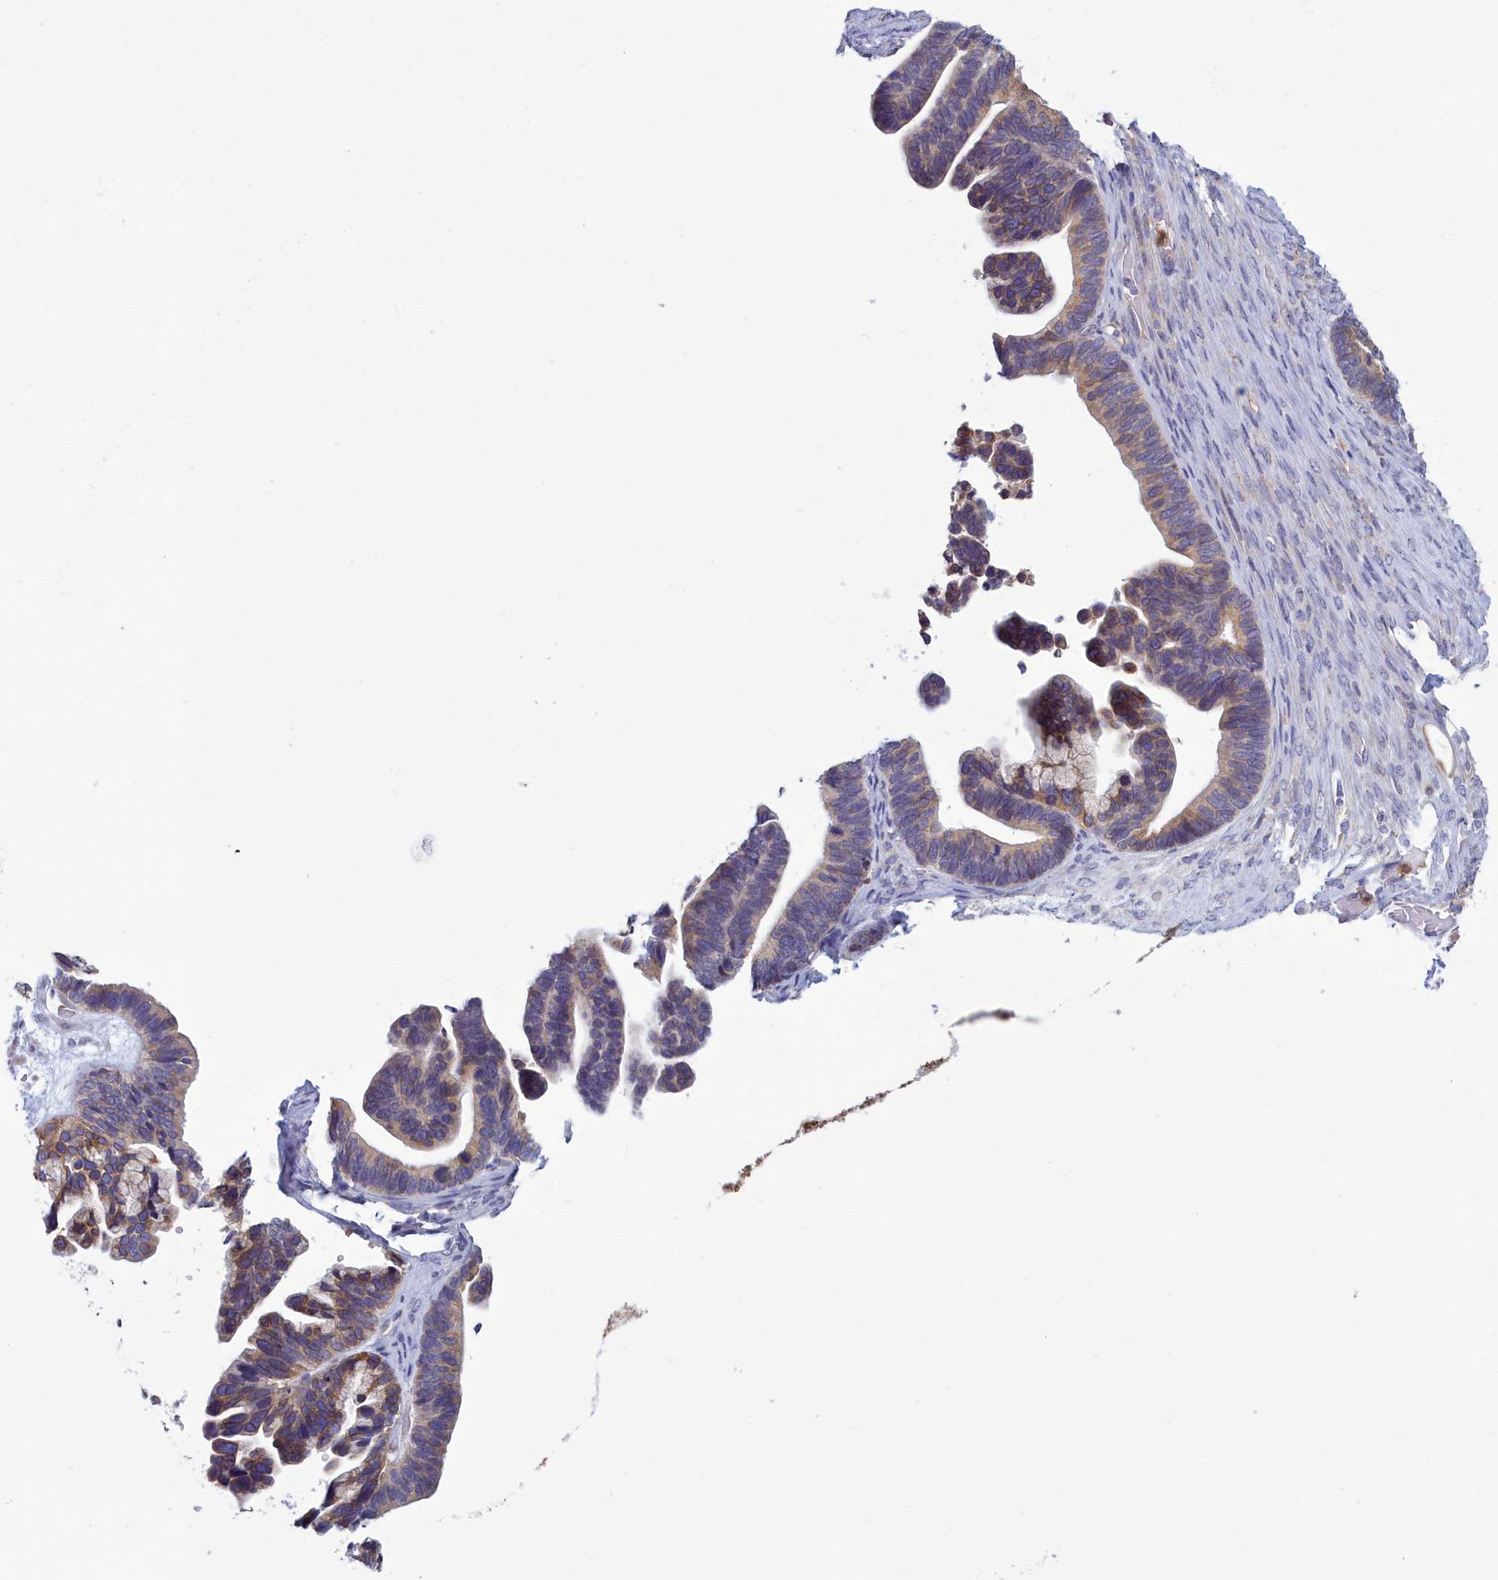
{"staining": {"intensity": "moderate", "quantity": ">75%", "location": "cytoplasmic/membranous"}, "tissue": "ovarian cancer", "cell_type": "Tumor cells", "image_type": "cancer", "snomed": [{"axis": "morphology", "description": "Cystadenocarcinoma, serous, NOS"}, {"axis": "topography", "description": "Ovary"}], "caption": "About >75% of tumor cells in human serous cystadenocarcinoma (ovarian) show moderate cytoplasmic/membranous protein expression as visualized by brown immunohistochemical staining.", "gene": "HM13", "patient": {"sex": "female", "age": 56}}